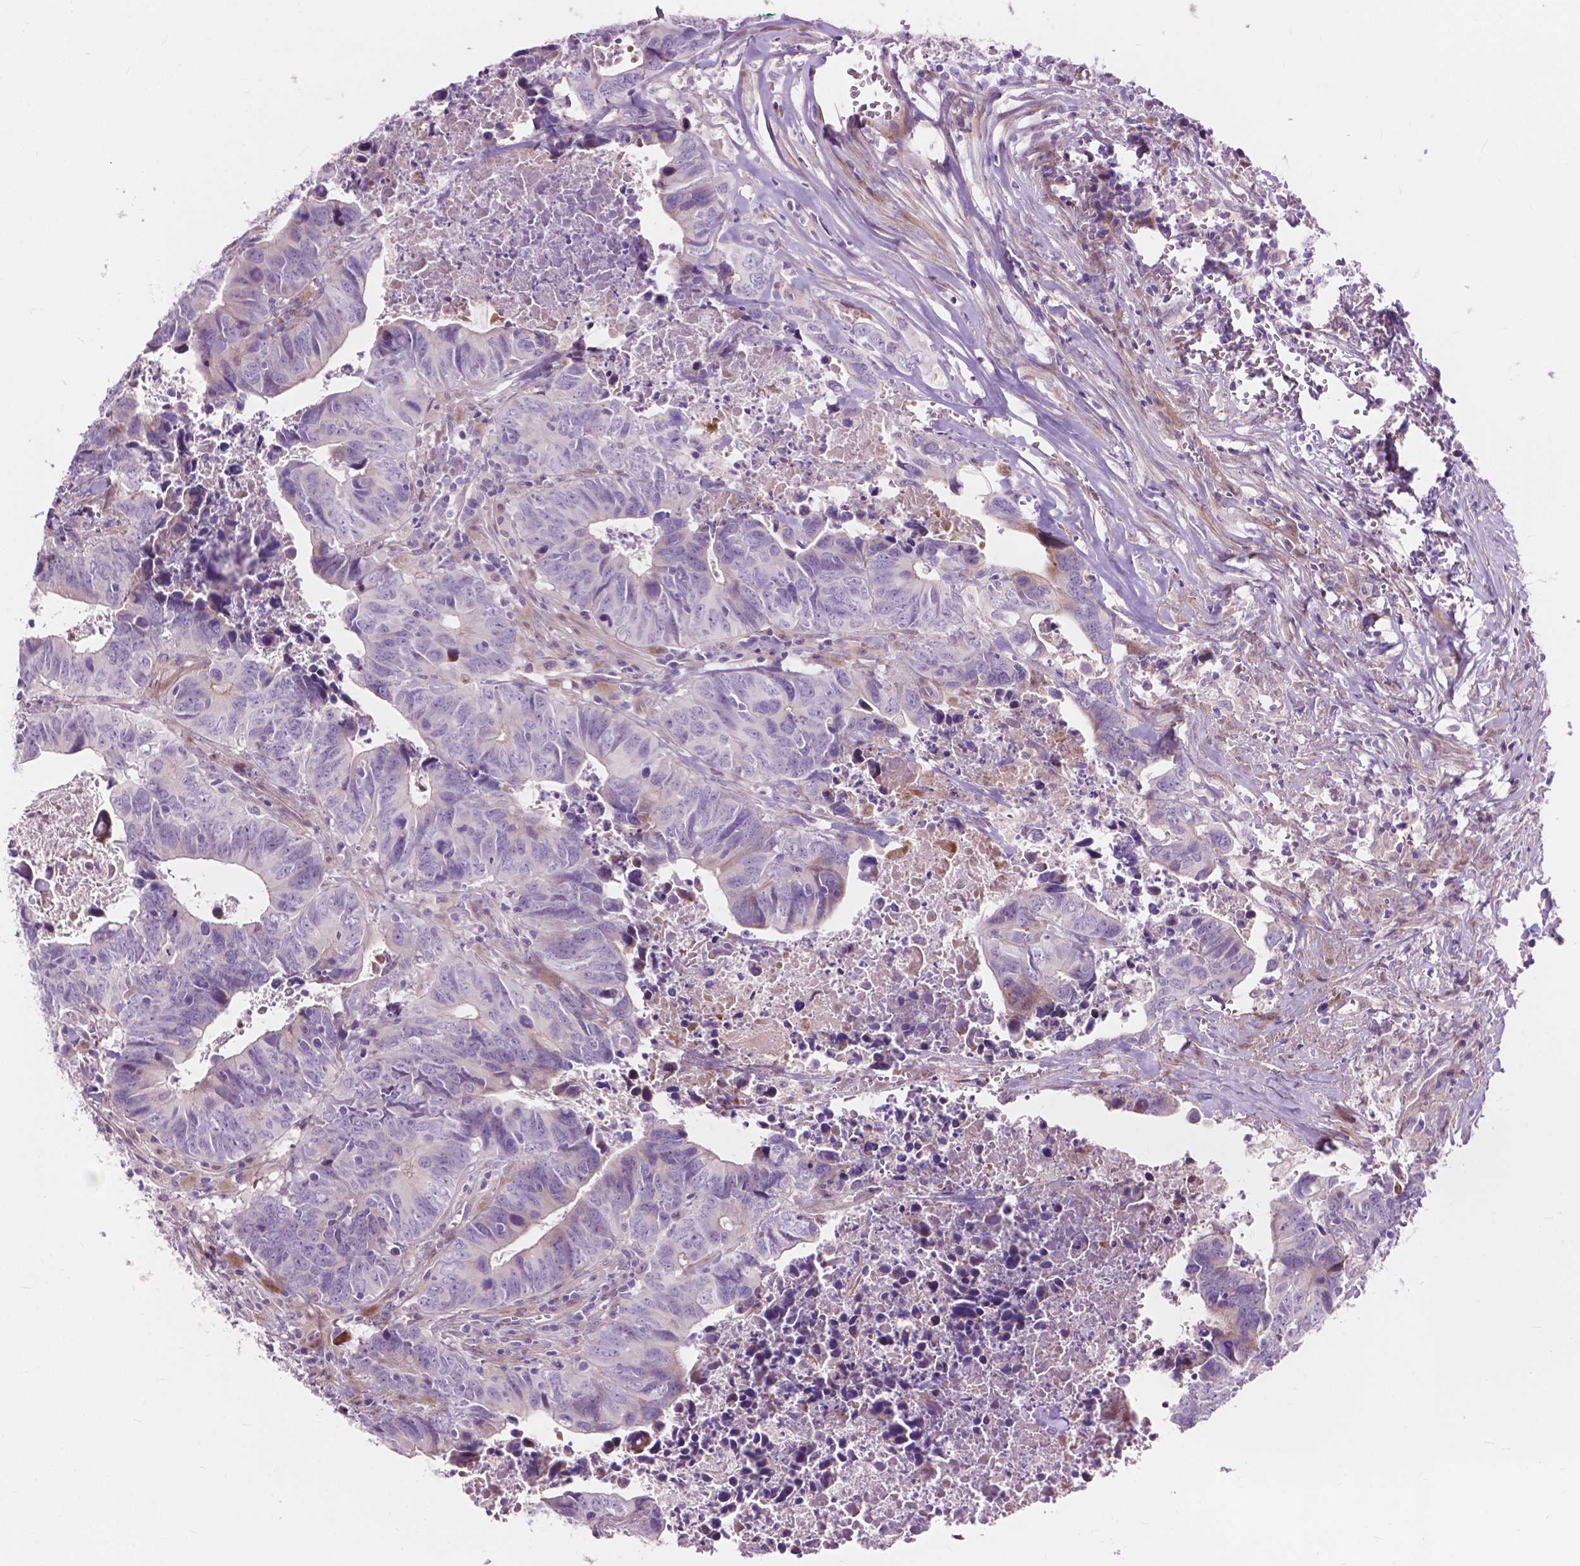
{"staining": {"intensity": "negative", "quantity": "none", "location": "none"}, "tissue": "colorectal cancer", "cell_type": "Tumor cells", "image_type": "cancer", "snomed": [{"axis": "morphology", "description": "Adenocarcinoma, NOS"}, {"axis": "topography", "description": "Colon"}], "caption": "A micrograph of human colorectal cancer is negative for staining in tumor cells.", "gene": "MORN1", "patient": {"sex": "female", "age": 82}}